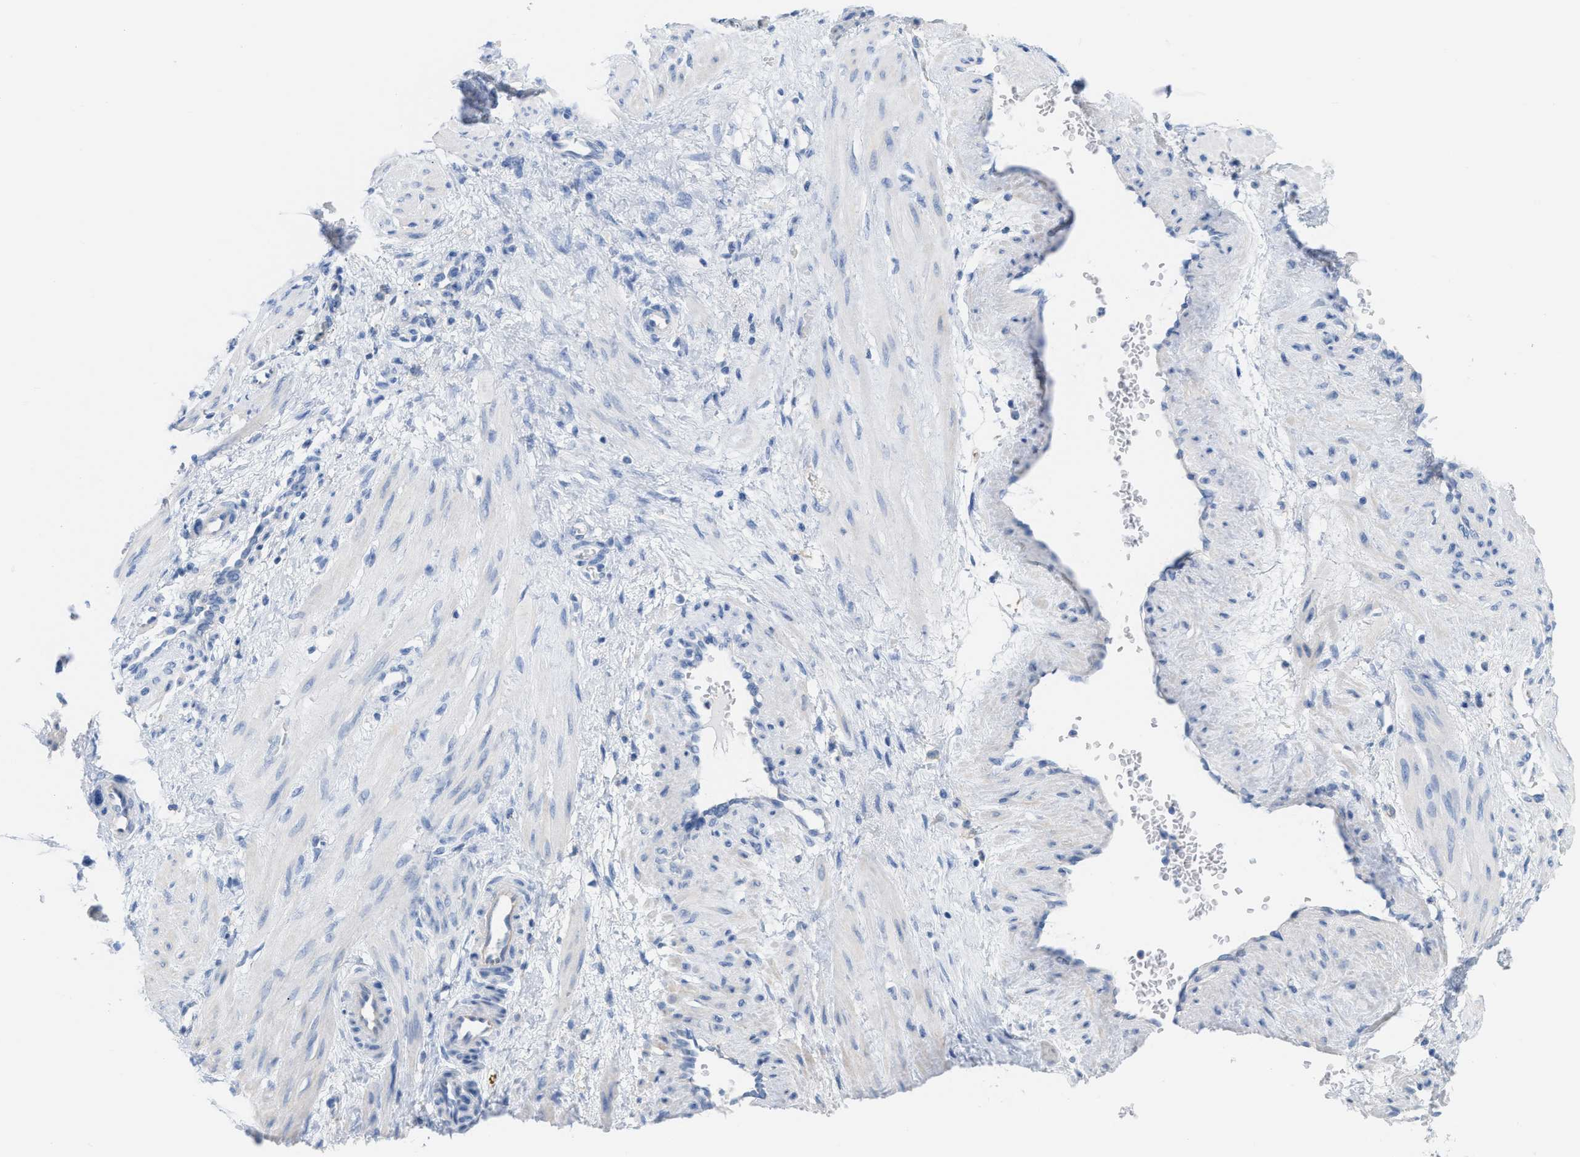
{"staining": {"intensity": "negative", "quantity": "none", "location": "none"}, "tissue": "smooth muscle", "cell_type": "Smooth muscle cells", "image_type": "normal", "snomed": [{"axis": "morphology", "description": "Normal tissue, NOS"}, {"axis": "topography", "description": "Endometrium"}], "caption": "A high-resolution image shows immunohistochemistry staining of unremarkable smooth muscle, which exhibits no significant positivity in smooth muscle cells. Nuclei are stained in blue.", "gene": "SLC3A2", "patient": {"sex": "female", "age": 33}}